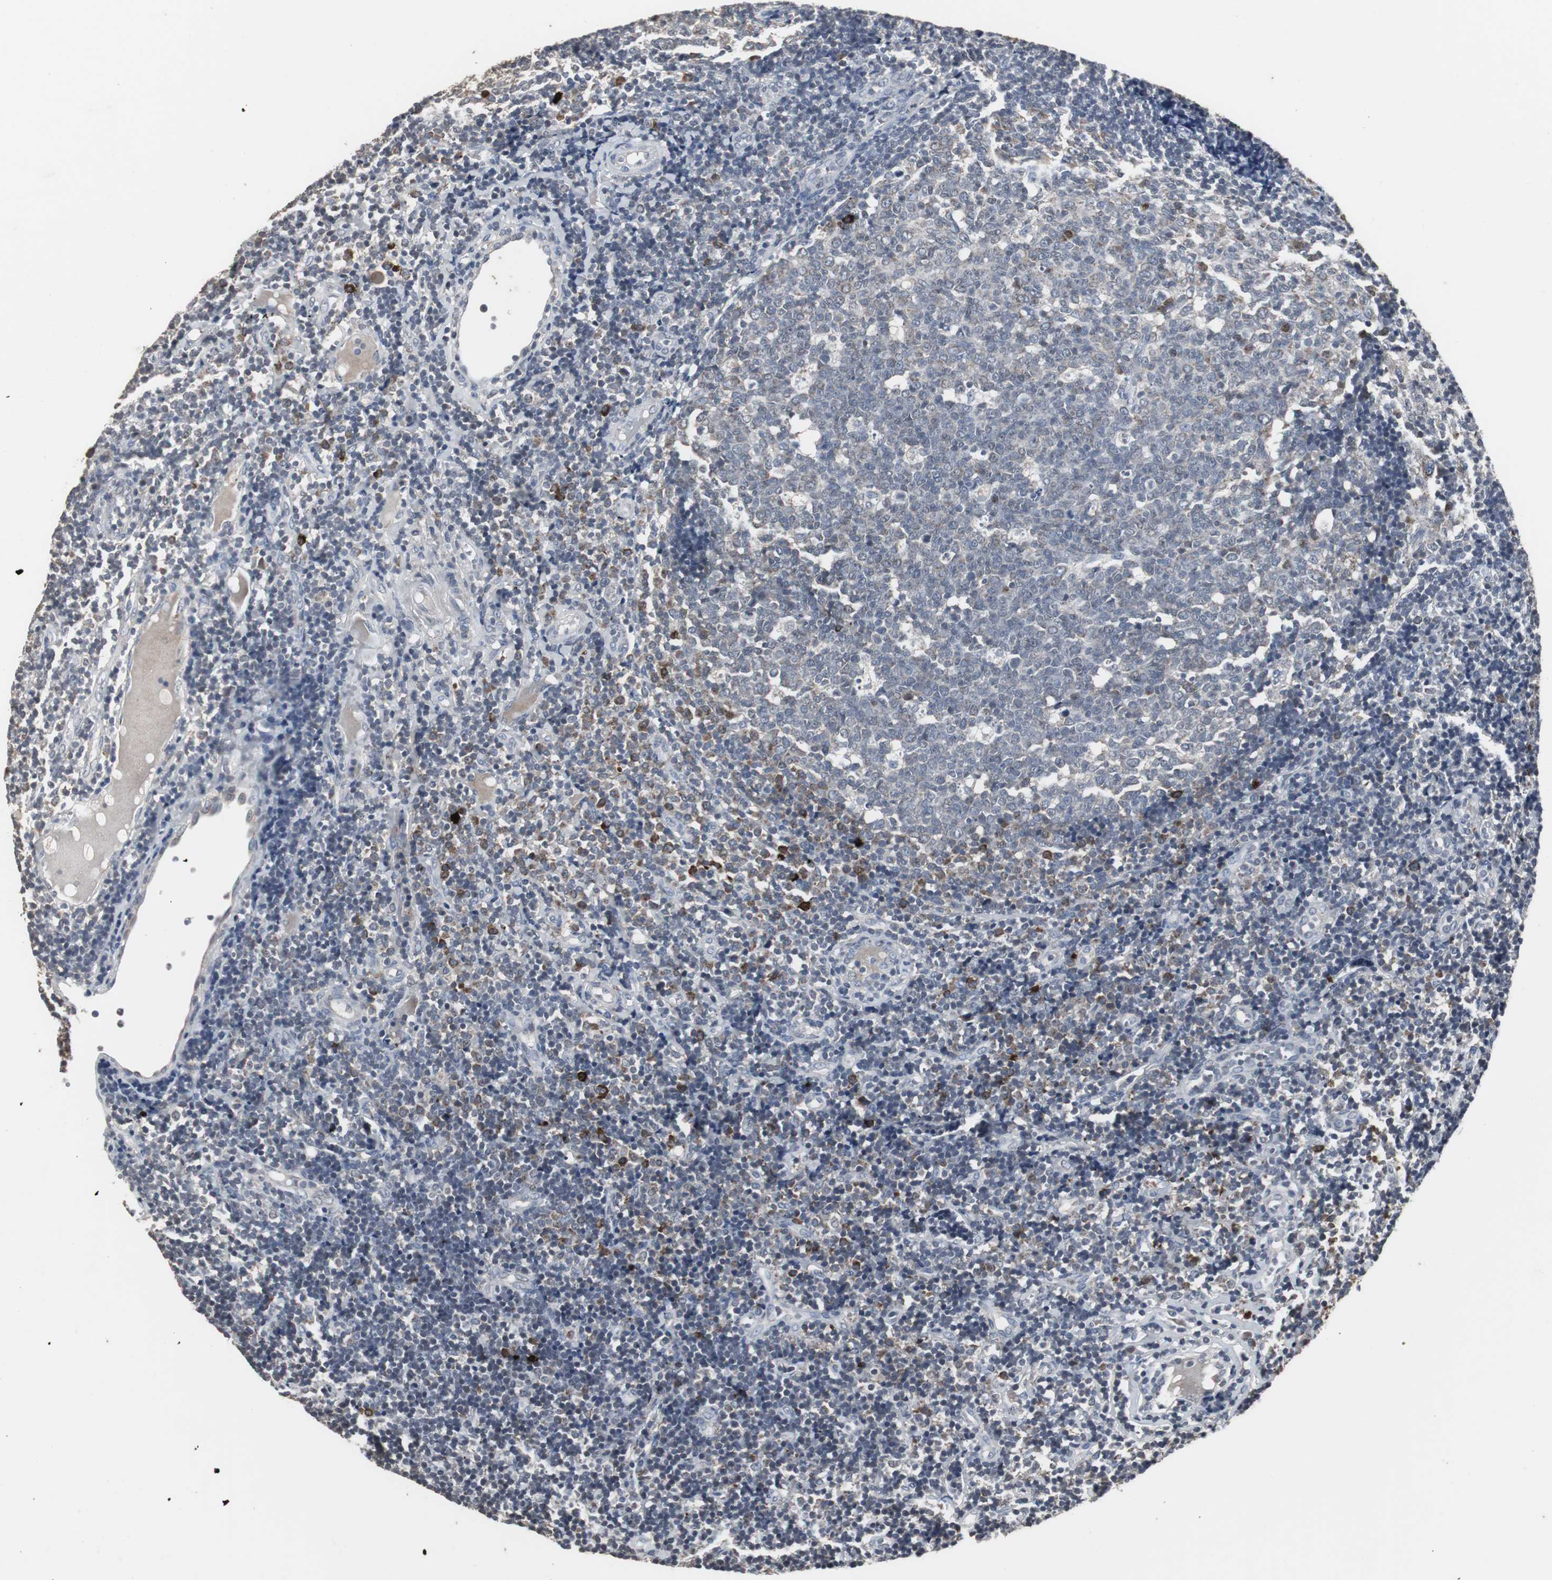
{"staining": {"intensity": "moderate", "quantity": "<25%", "location": "cytoplasmic/membranous"}, "tissue": "tonsil", "cell_type": "Germinal center cells", "image_type": "normal", "snomed": [{"axis": "morphology", "description": "Normal tissue, NOS"}, {"axis": "topography", "description": "Tonsil"}], "caption": "Brown immunohistochemical staining in unremarkable human tonsil shows moderate cytoplasmic/membranous staining in about <25% of germinal center cells.", "gene": "ACAA1", "patient": {"sex": "female", "age": 40}}